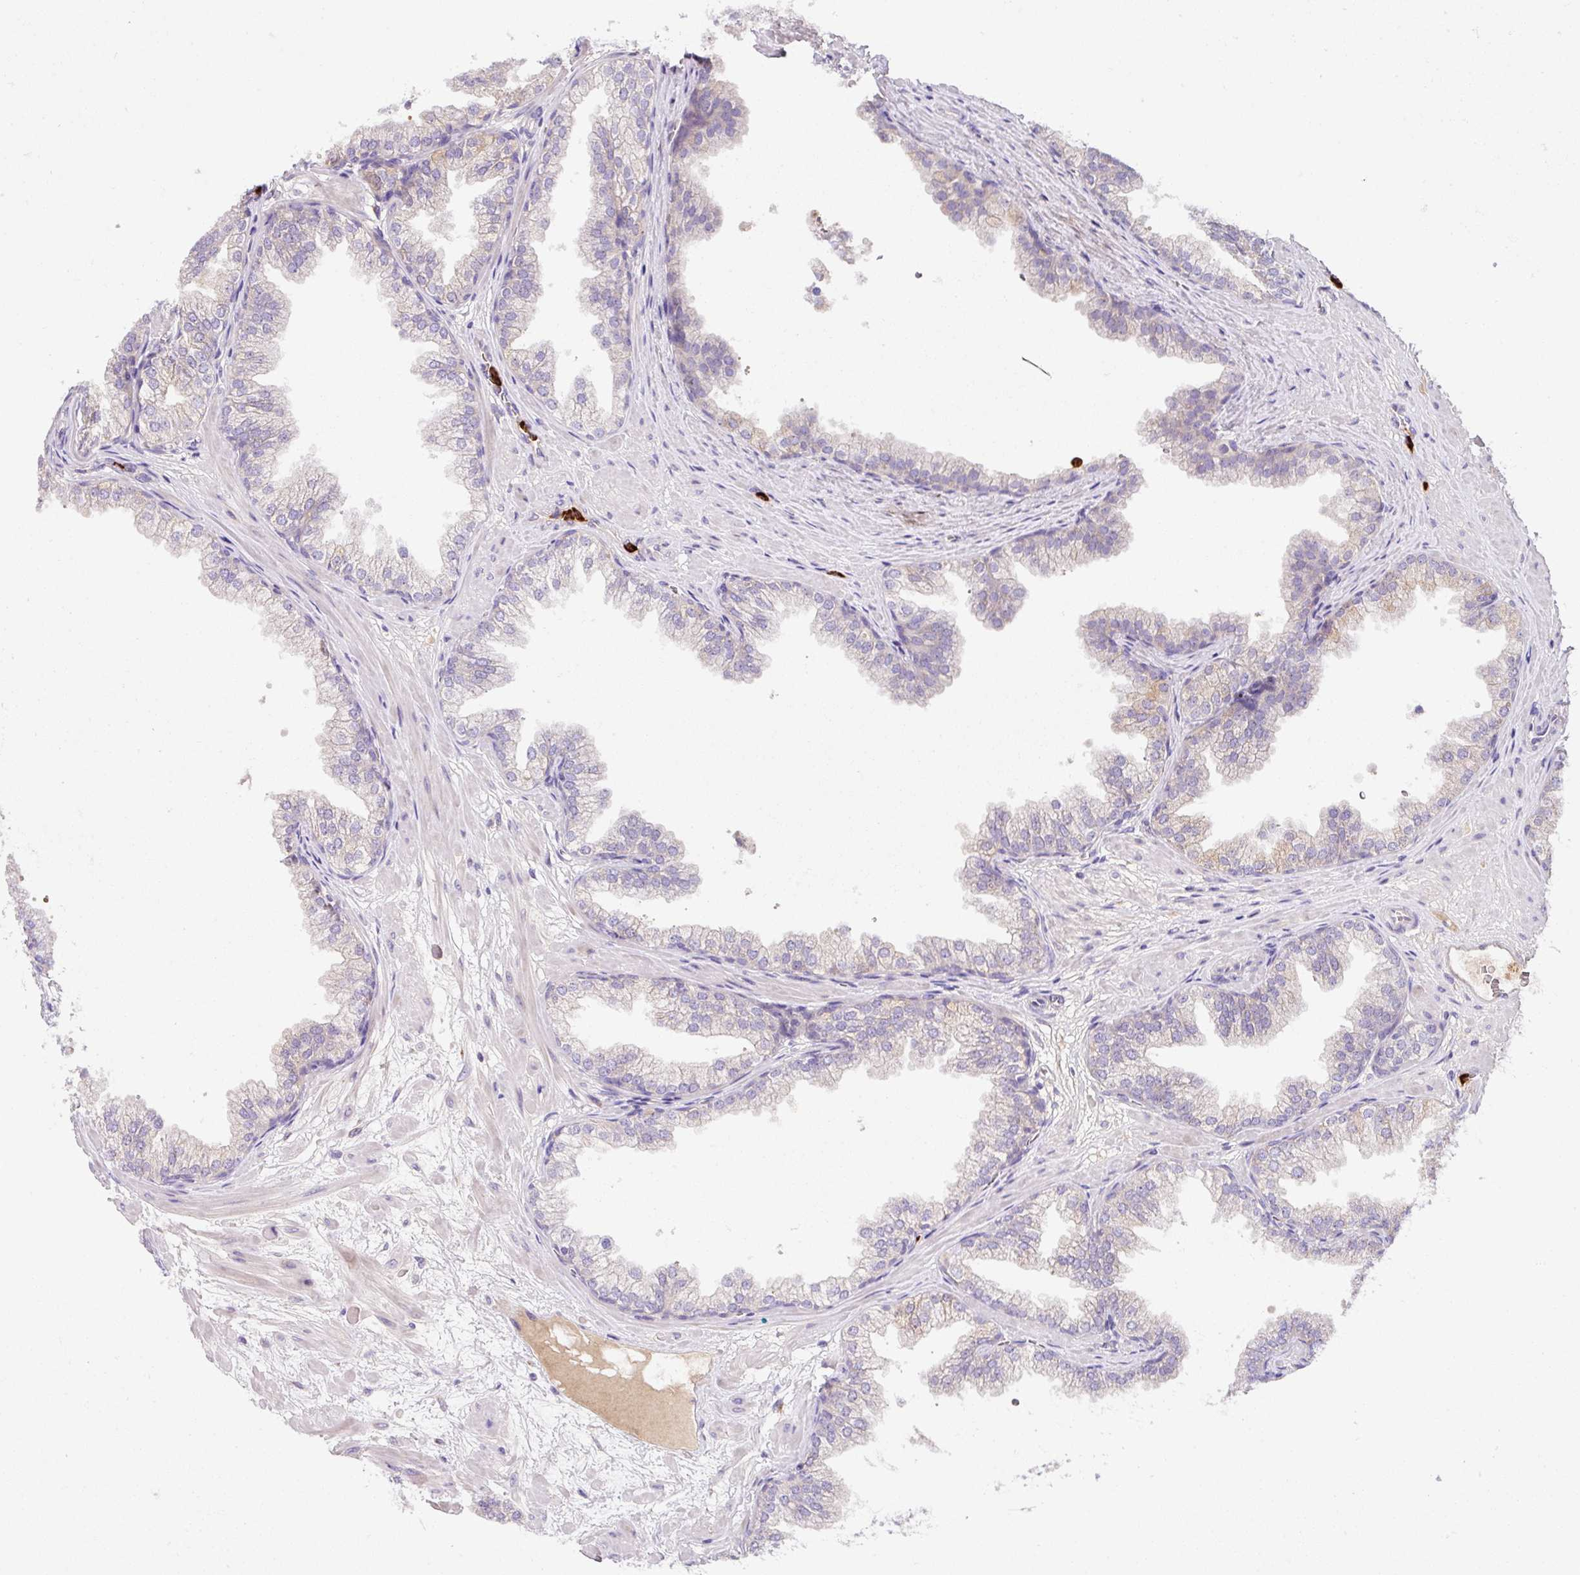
{"staining": {"intensity": "weak", "quantity": "<25%", "location": "cytoplasmic/membranous"}, "tissue": "prostate", "cell_type": "Glandular cells", "image_type": "normal", "snomed": [{"axis": "morphology", "description": "Normal tissue, NOS"}, {"axis": "topography", "description": "Prostate"}], "caption": "High power microscopy image of an immunohistochemistry histopathology image of unremarkable prostate, revealing no significant staining in glandular cells.", "gene": "CRISP3", "patient": {"sex": "male", "age": 37}}